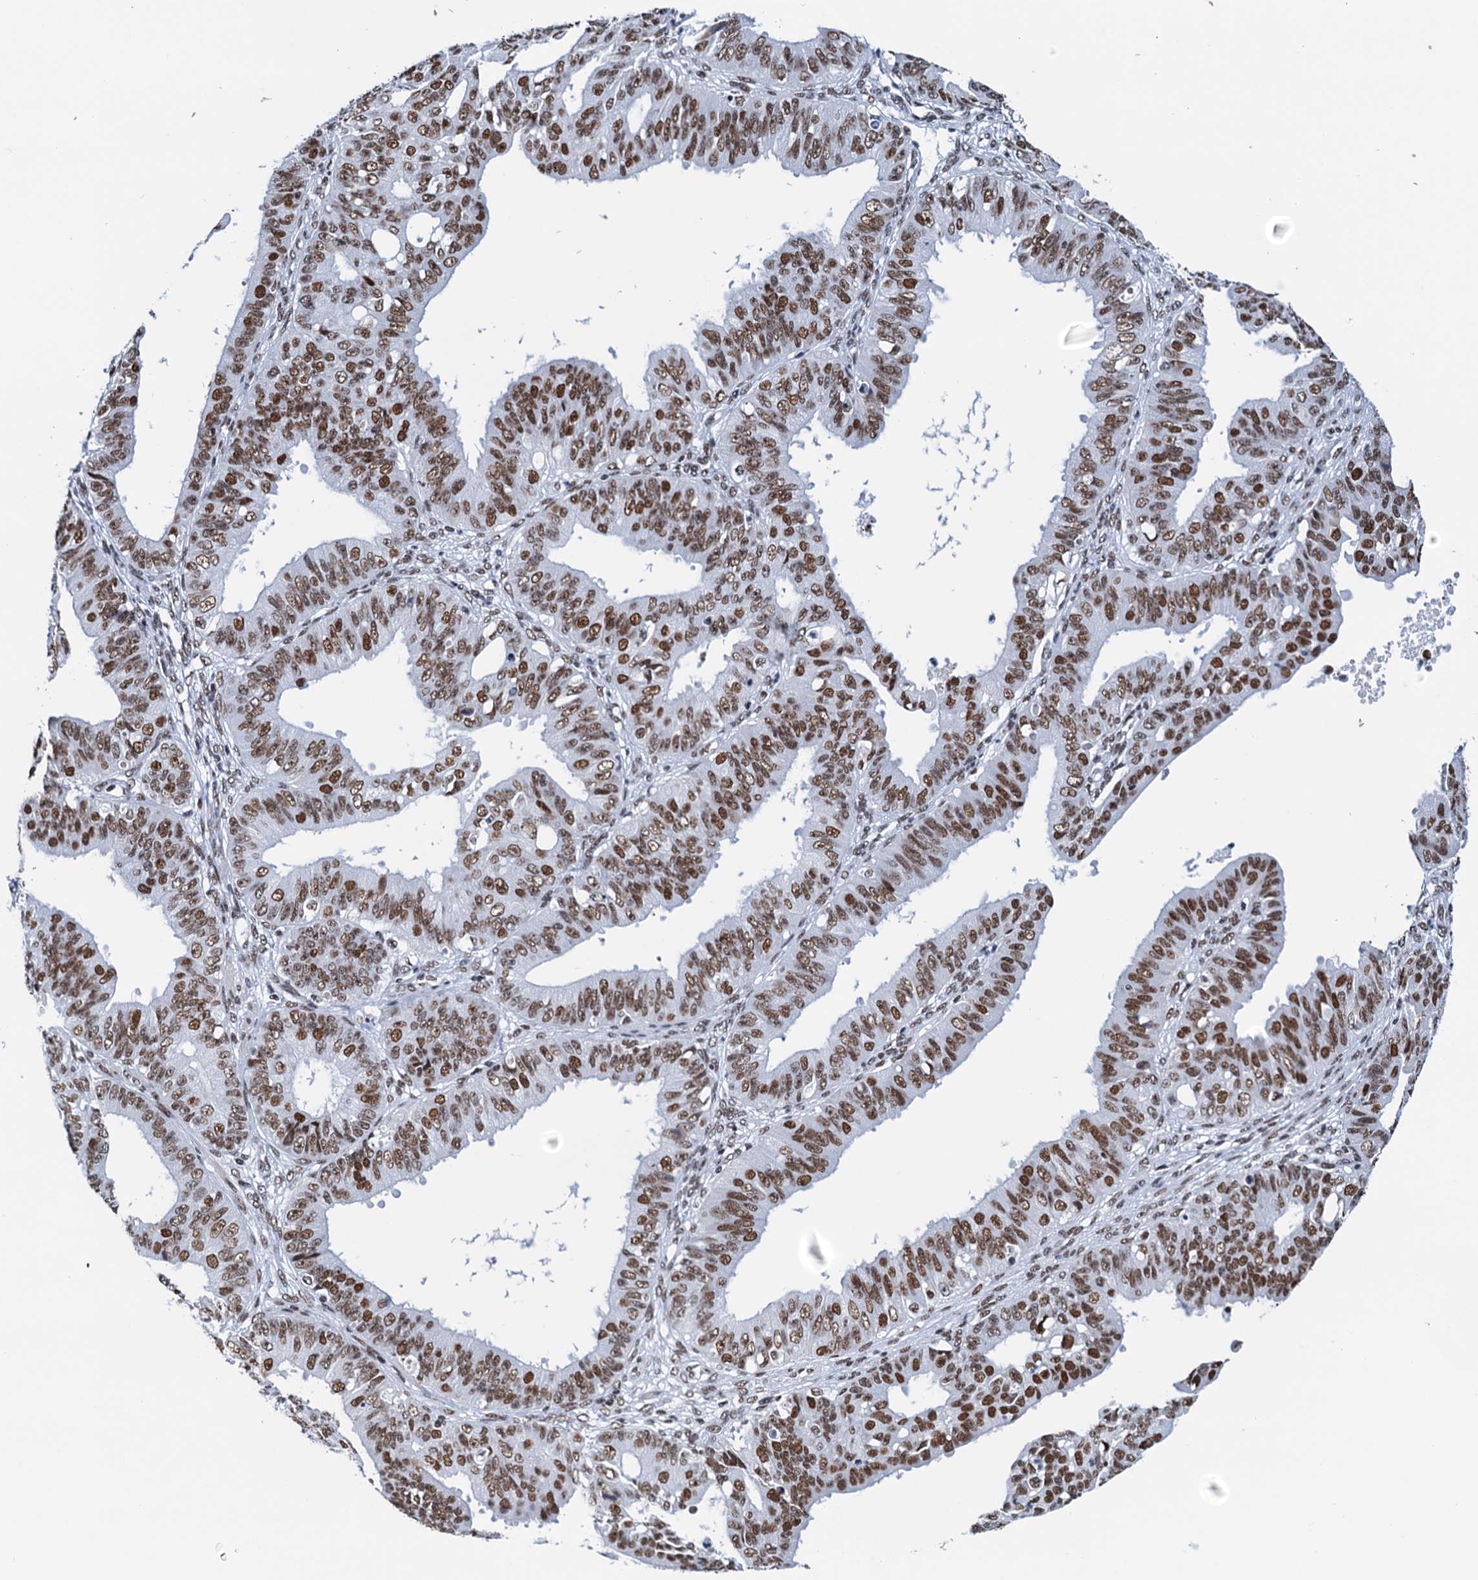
{"staining": {"intensity": "strong", "quantity": ">75%", "location": "nuclear"}, "tissue": "ovarian cancer", "cell_type": "Tumor cells", "image_type": "cancer", "snomed": [{"axis": "morphology", "description": "Carcinoma, endometroid"}, {"axis": "topography", "description": "Appendix"}, {"axis": "topography", "description": "Ovary"}], "caption": "Immunohistochemical staining of human ovarian cancer shows strong nuclear protein expression in about >75% of tumor cells. (Stains: DAB in brown, nuclei in blue, Microscopy: brightfield microscopy at high magnification).", "gene": "SLTM", "patient": {"sex": "female", "age": 42}}